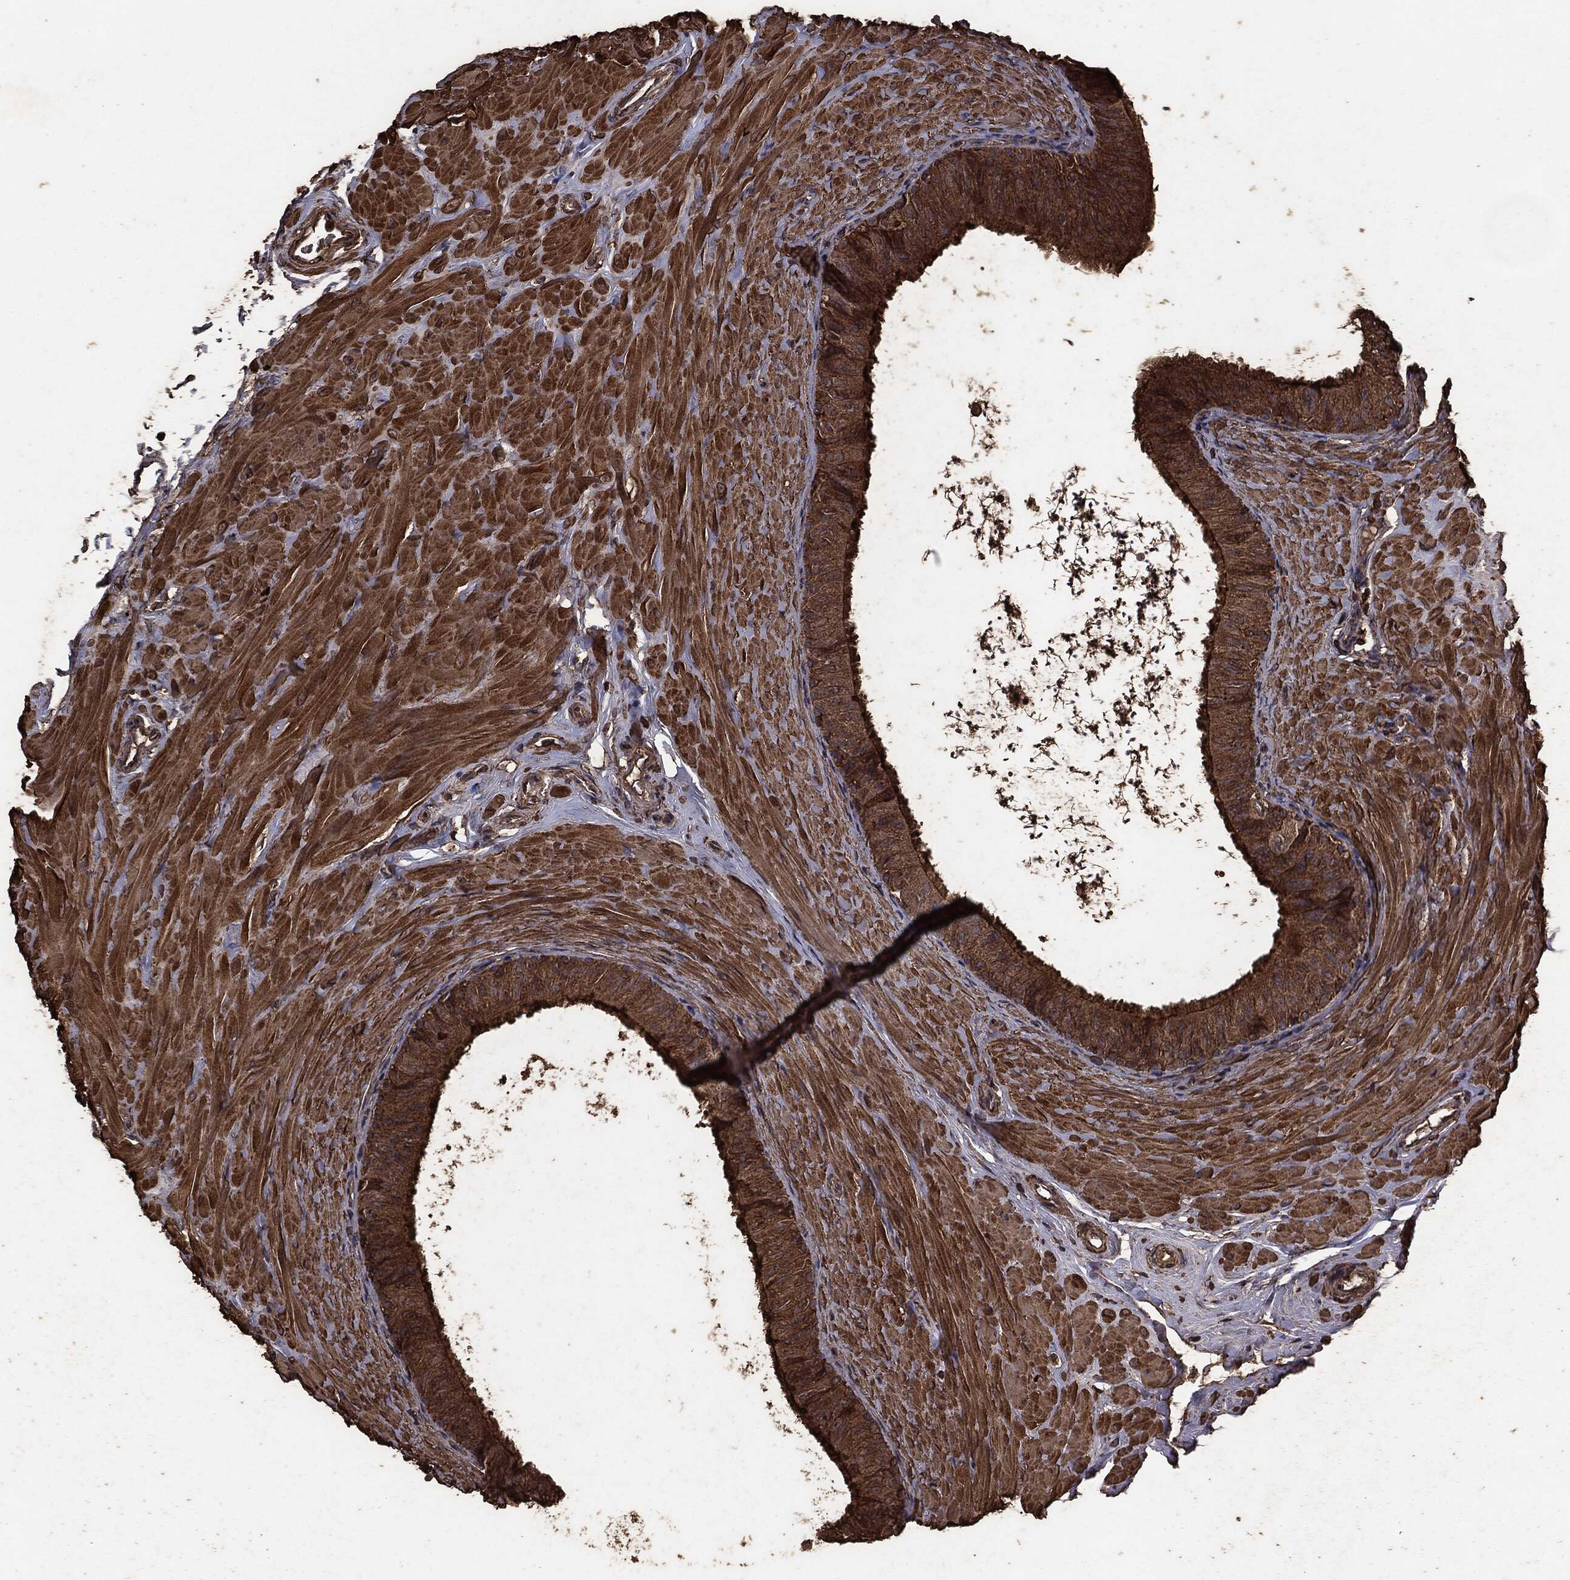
{"staining": {"intensity": "moderate", "quantity": ">75%", "location": "cytoplasmic/membranous"}, "tissue": "epididymis", "cell_type": "Glandular cells", "image_type": "normal", "snomed": [{"axis": "morphology", "description": "Normal tissue, NOS"}, {"axis": "topography", "description": "Epididymis"}], "caption": "Approximately >75% of glandular cells in normal human epididymis show moderate cytoplasmic/membranous protein positivity as visualized by brown immunohistochemical staining.", "gene": "MTOR", "patient": {"sex": "male", "age": 34}}